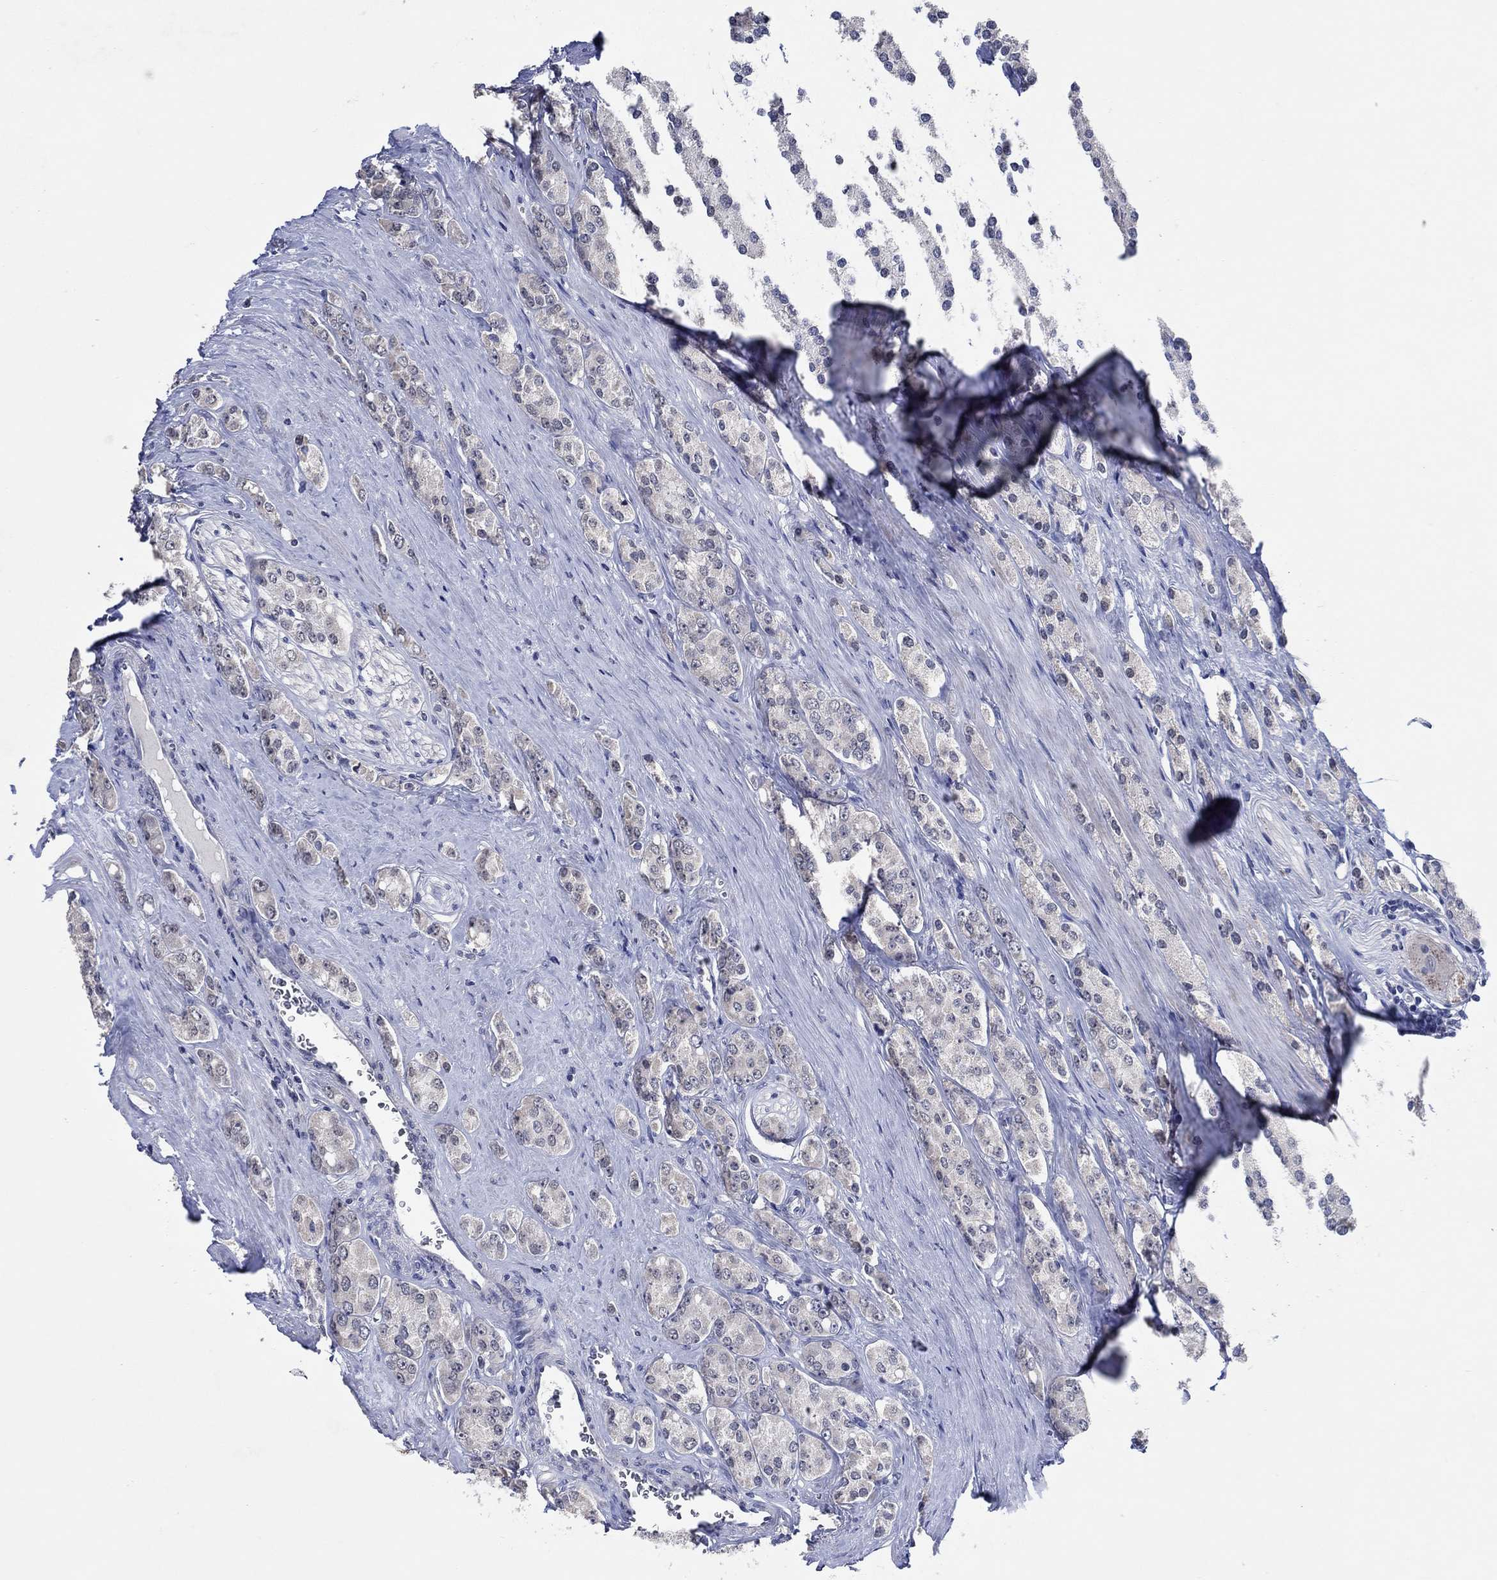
{"staining": {"intensity": "negative", "quantity": "none", "location": "none"}, "tissue": "prostate cancer", "cell_type": "Tumor cells", "image_type": "cancer", "snomed": [{"axis": "morphology", "description": "Adenocarcinoma, NOS"}, {"axis": "topography", "description": "Prostate"}], "caption": "The IHC photomicrograph has no significant expression in tumor cells of adenocarcinoma (prostate) tissue. (IHC, brightfield microscopy, high magnification).", "gene": "PRRT3", "patient": {"sex": "male", "age": 67}}